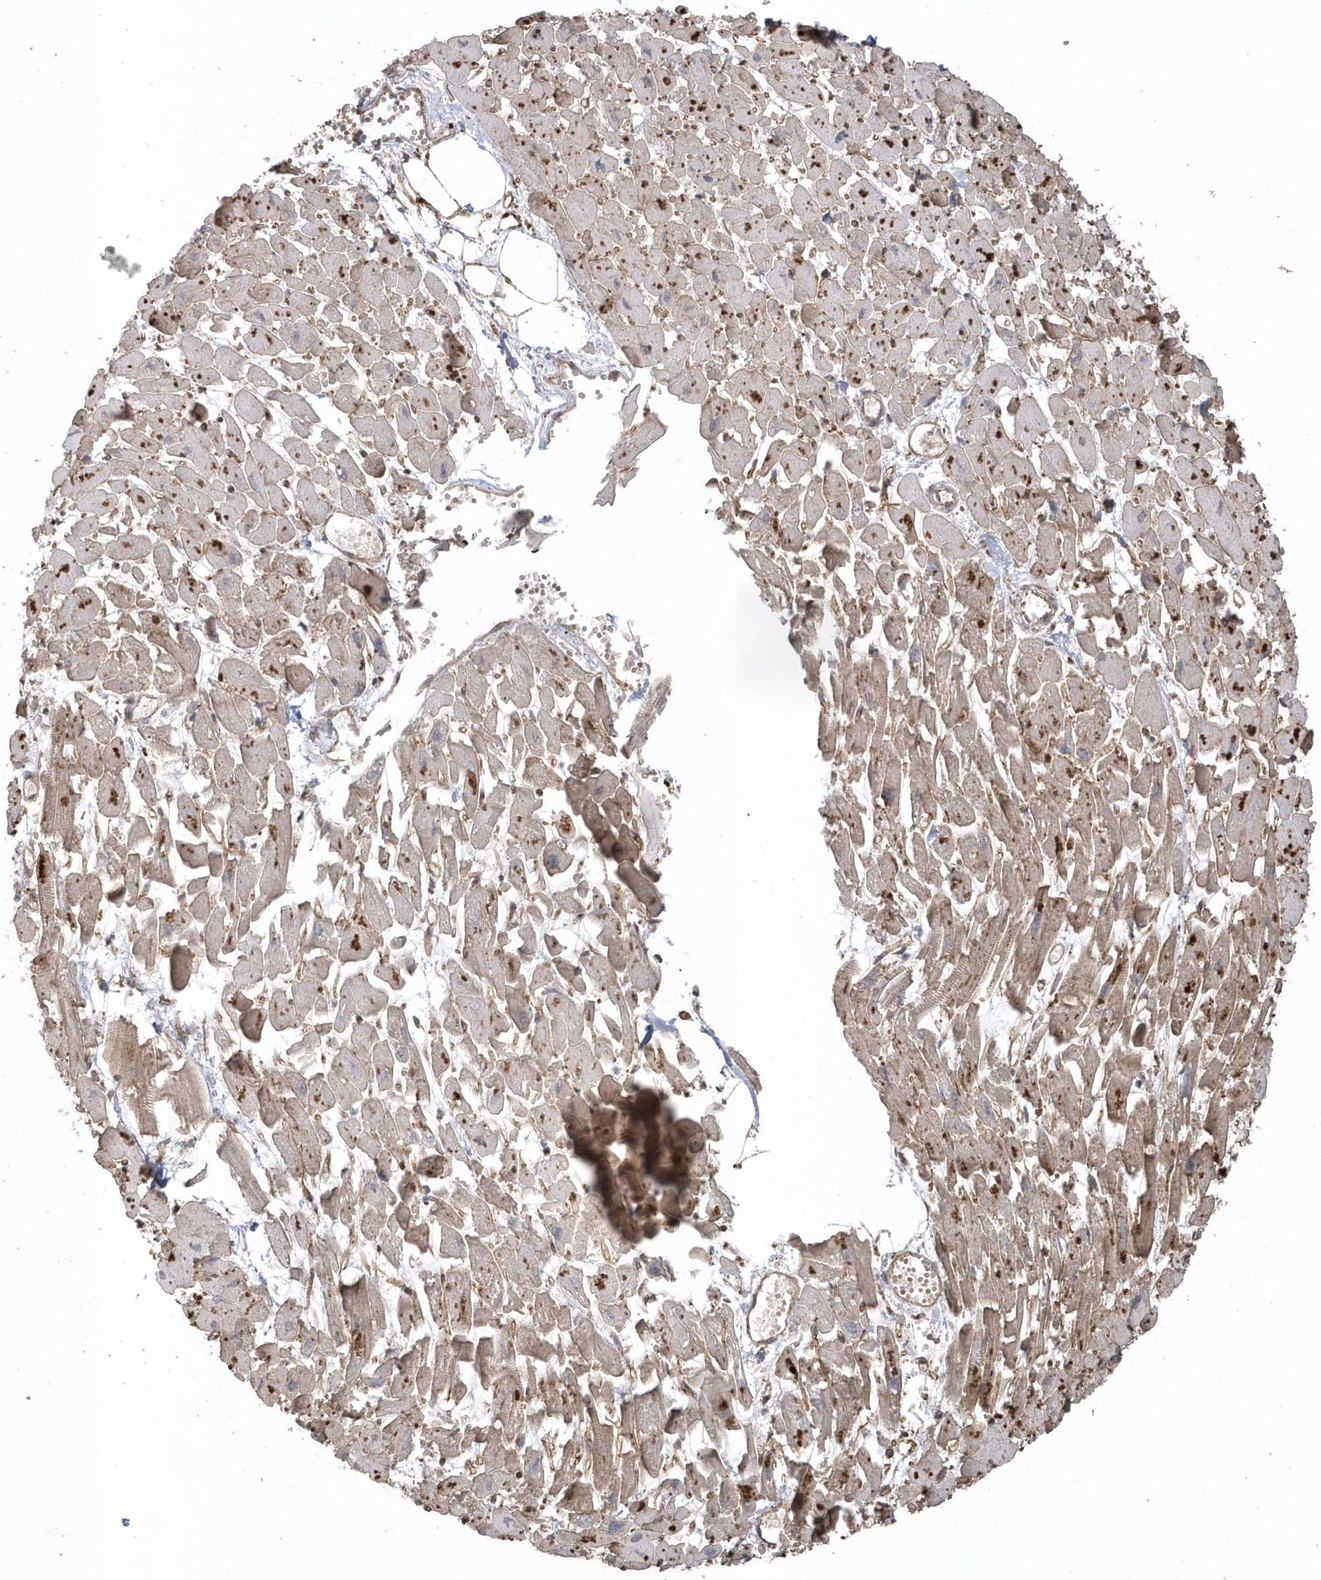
{"staining": {"intensity": "moderate", "quantity": ">75%", "location": "cytoplasmic/membranous"}, "tissue": "heart muscle", "cell_type": "Cardiomyocytes", "image_type": "normal", "snomed": [{"axis": "morphology", "description": "Normal tissue, NOS"}, {"axis": "topography", "description": "Heart"}], "caption": "A brown stain labels moderate cytoplasmic/membranous staining of a protein in cardiomyocytes of benign heart muscle. The staining is performed using DAB brown chromogen to label protein expression. The nuclei are counter-stained blue using hematoxylin.", "gene": "HERPUD1", "patient": {"sex": "female", "age": 64}}